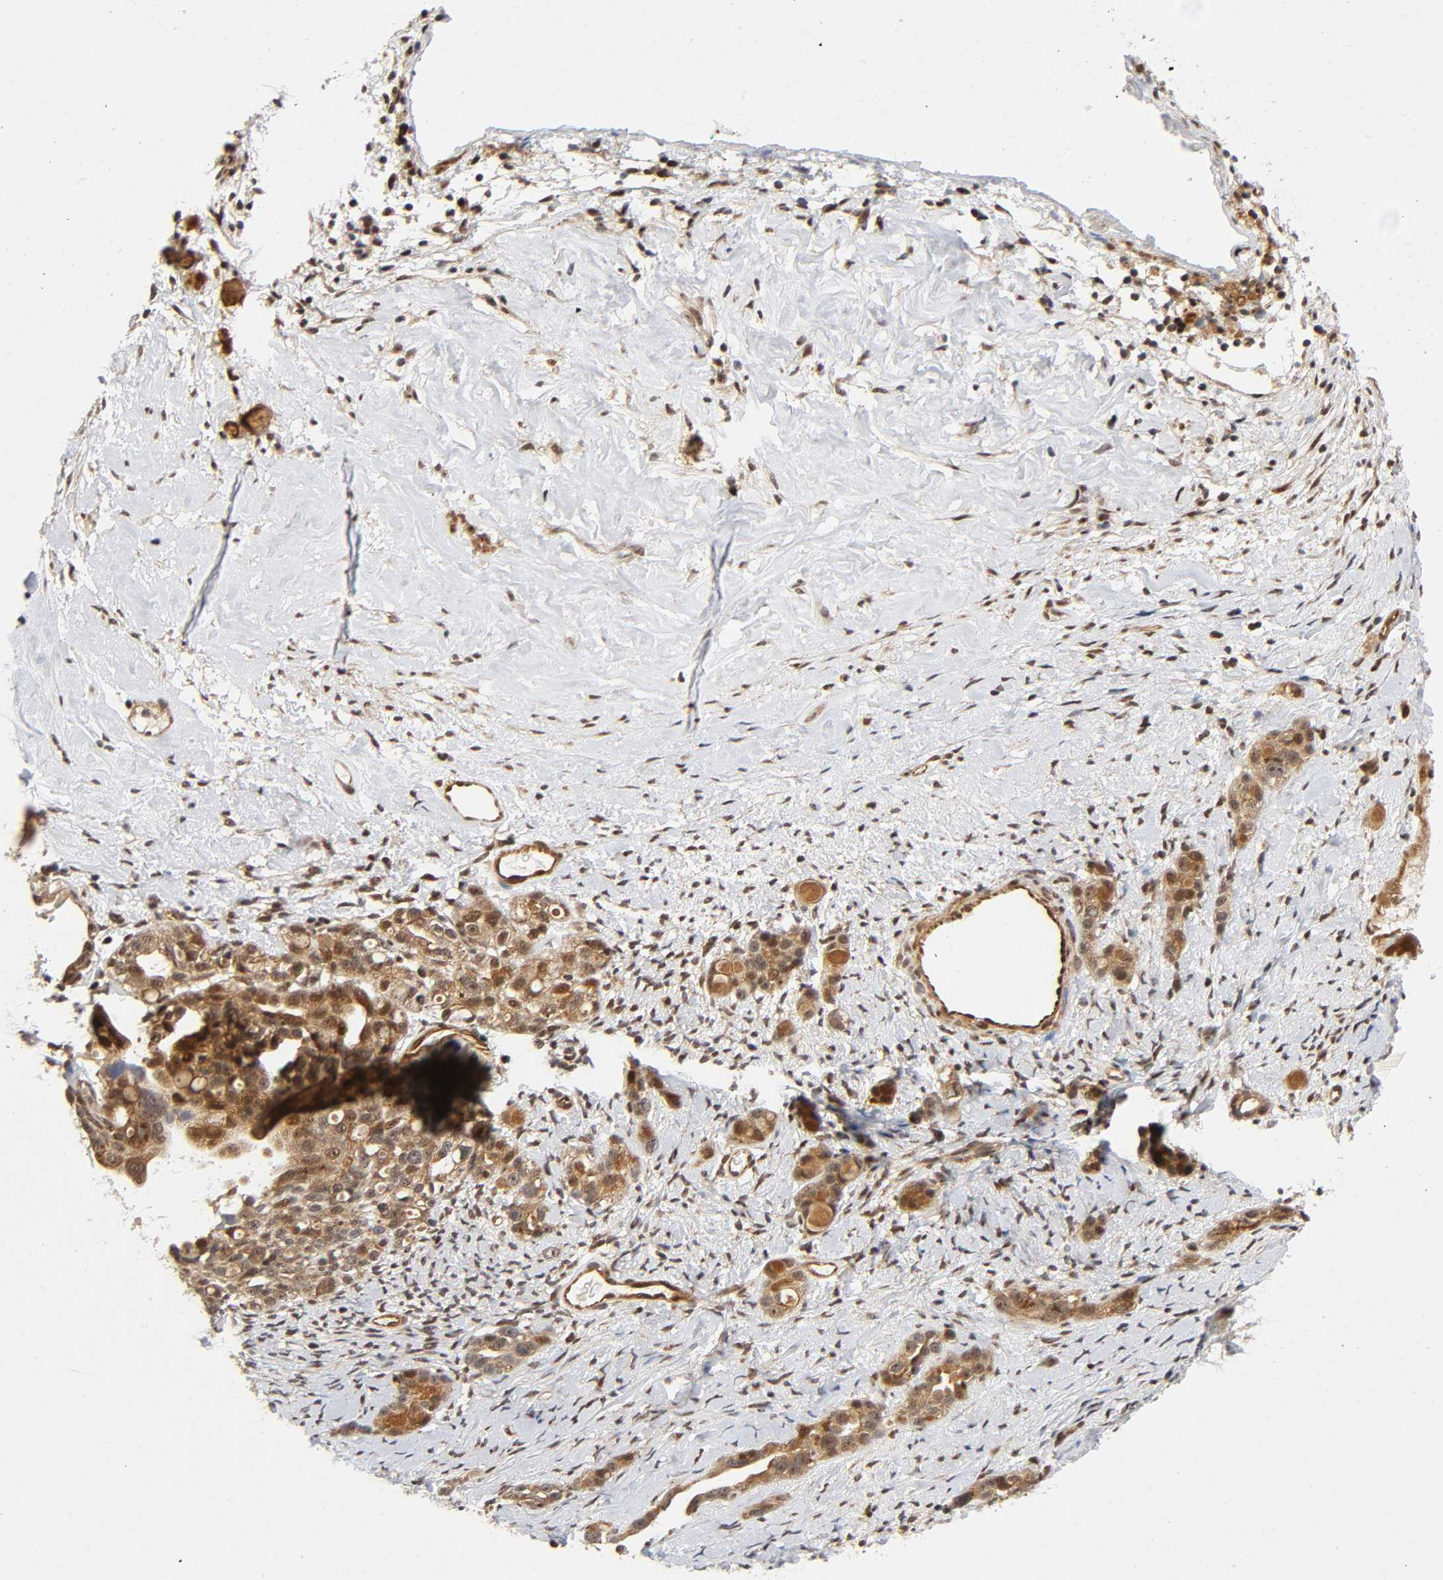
{"staining": {"intensity": "moderate", "quantity": ">75%", "location": "cytoplasmic/membranous,nuclear"}, "tissue": "ovarian cancer", "cell_type": "Tumor cells", "image_type": "cancer", "snomed": [{"axis": "morphology", "description": "Cystadenocarcinoma, serous, NOS"}, {"axis": "topography", "description": "Ovary"}], "caption": "An image of human ovarian serous cystadenocarcinoma stained for a protein reveals moderate cytoplasmic/membranous and nuclear brown staining in tumor cells. (IHC, brightfield microscopy, high magnification).", "gene": "IQCJ-SCHIP1", "patient": {"sex": "female", "age": 66}}